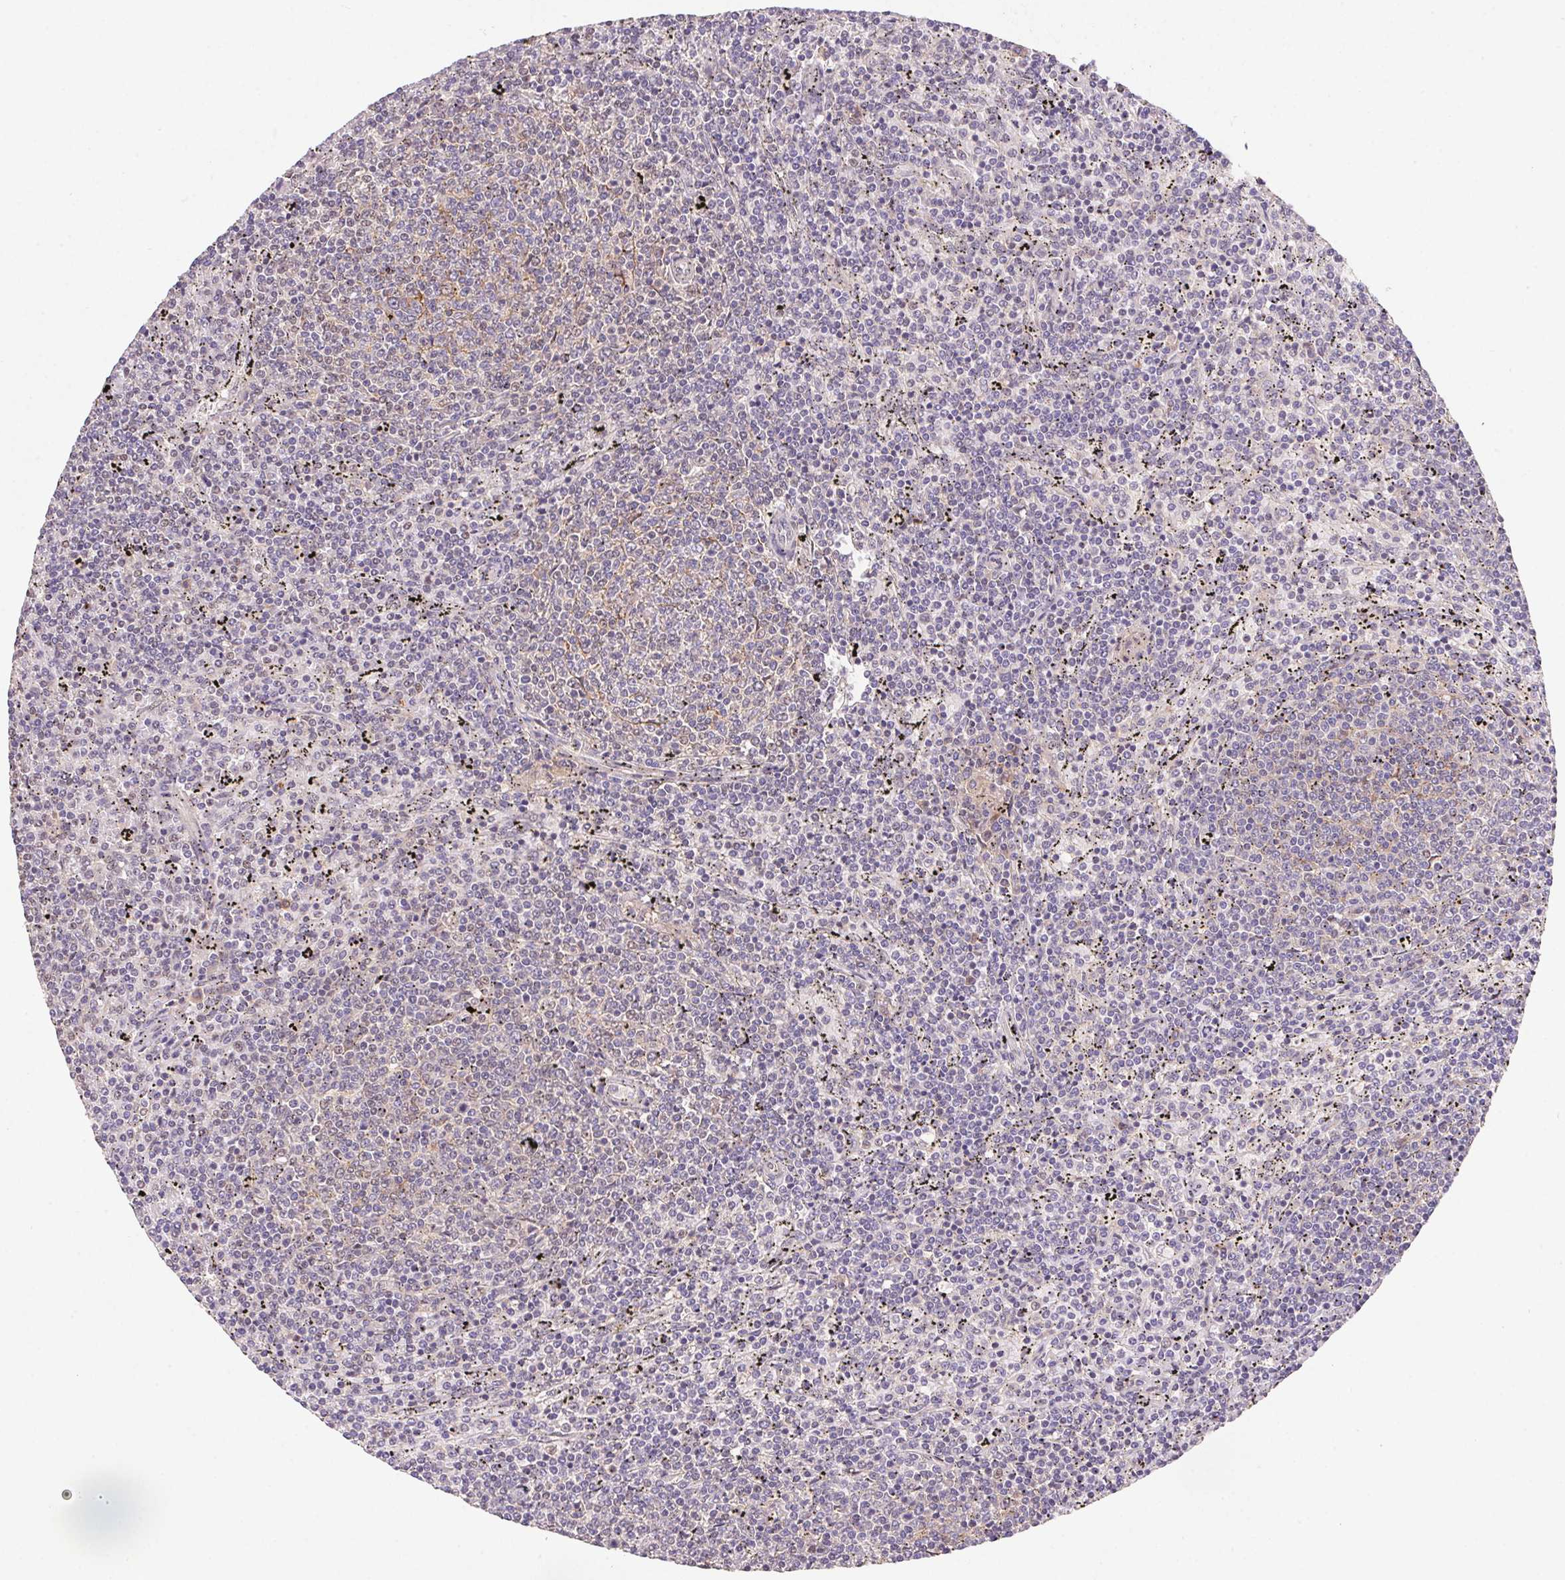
{"staining": {"intensity": "negative", "quantity": "none", "location": "none"}, "tissue": "lymphoma", "cell_type": "Tumor cells", "image_type": "cancer", "snomed": [{"axis": "morphology", "description": "Malignant lymphoma, non-Hodgkin's type, Low grade"}, {"axis": "topography", "description": "Spleen"}], "caption": "A histopathology image of low-grade malignant lymphoma, non-Hodgkin's type stained for a protein reveals no brown staining in tumor cells.", "gene": "SLC52A2", "patient": {"sex": "female", "age": 50}}